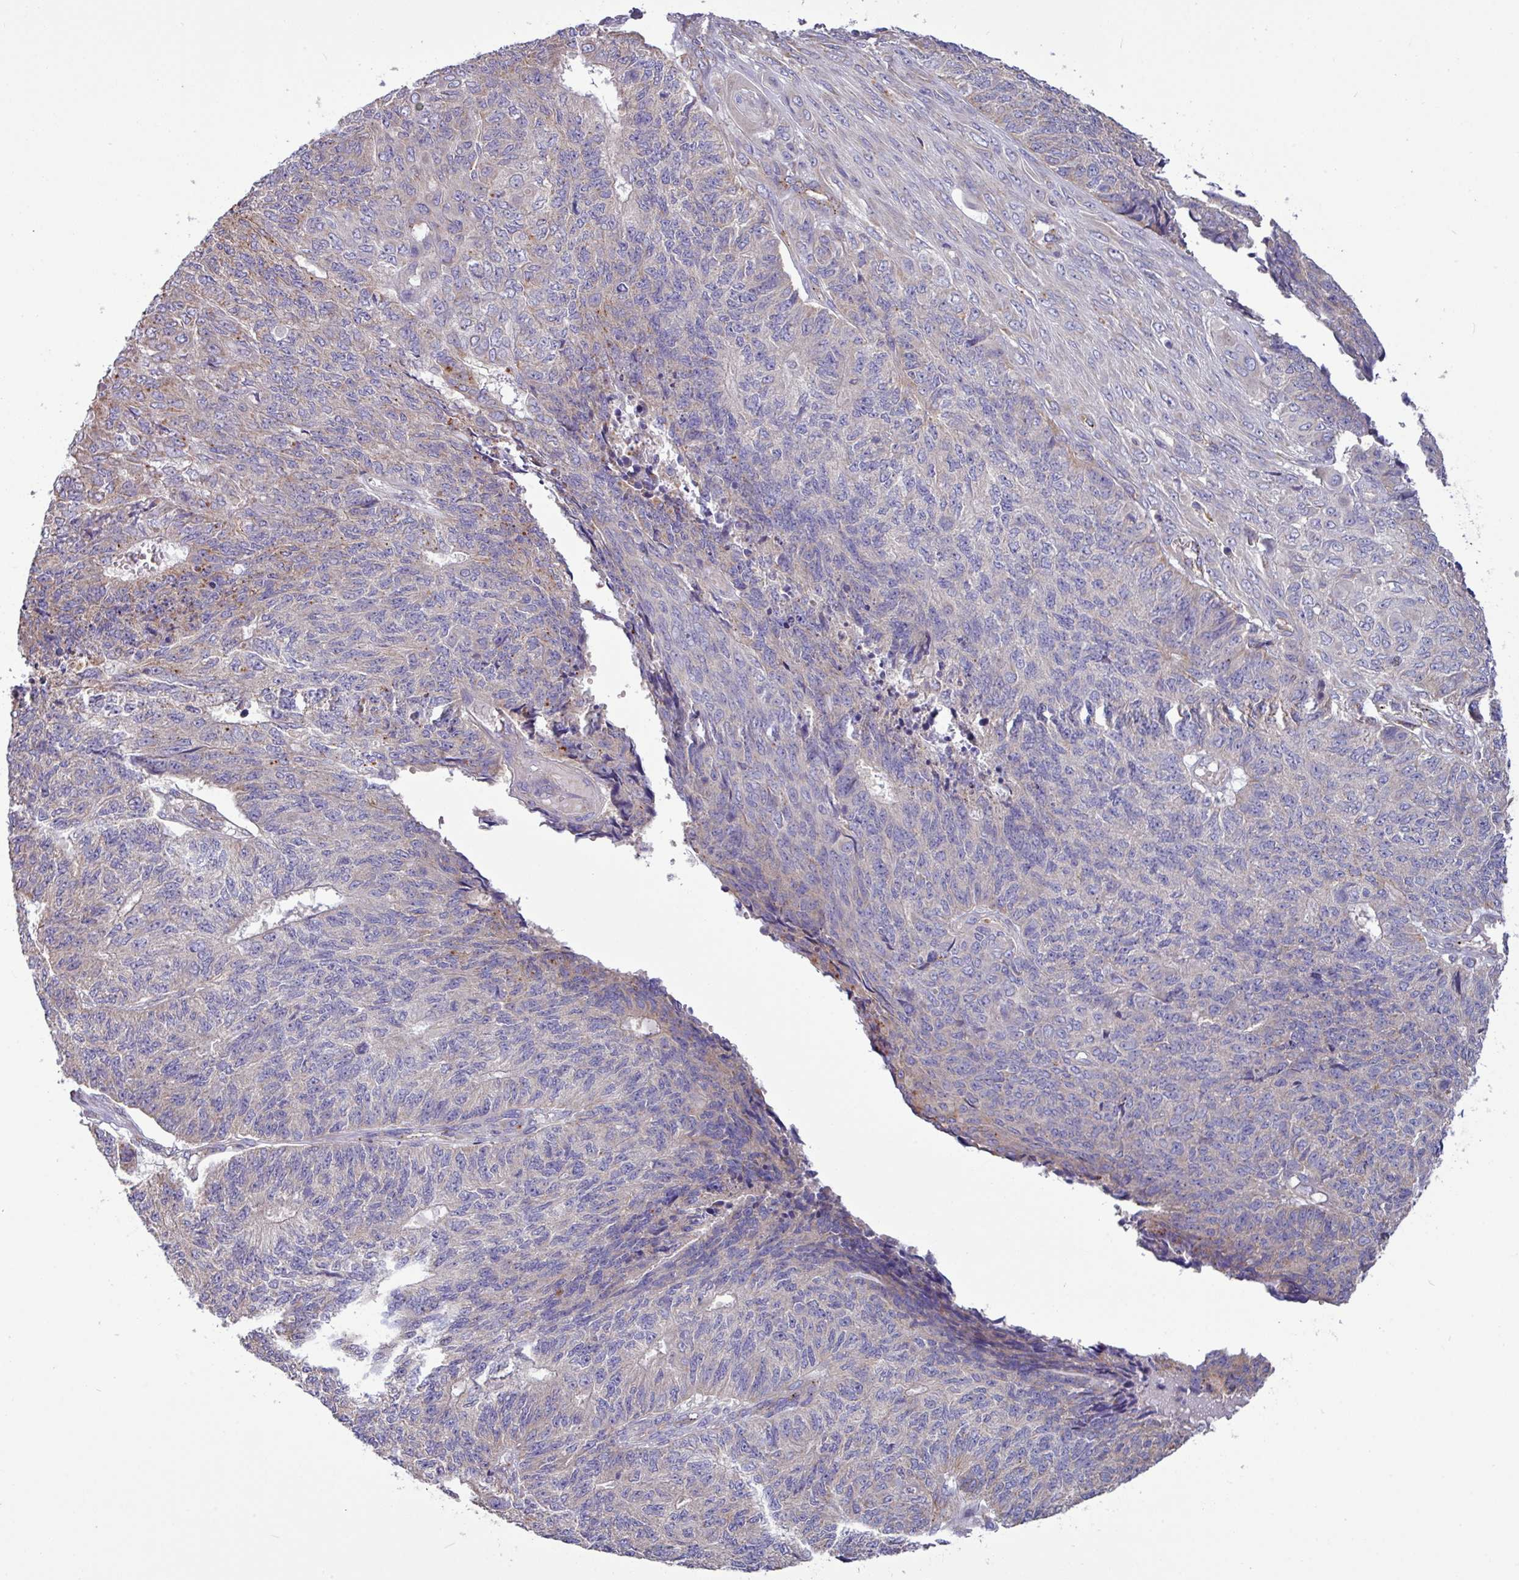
{"staining": {"intensity": "weak", "quantity": "<25%", "location": "cytoplasmic/membranous"}, "tissue": "endometrial cancer", "cell_type": "Tumor cells", "image_type": "cancer", "snomed": [{"axis": "morphology", "description": "Adenocarcinoma, NOS"}, {"axis": "topography", "description": "Endometrium"}], "caption": "This is an IHC photomicrograph of human adenocarcinoma (endometrial). There is no expression in tumor cells.", "gene": "PPM1J", "patient": {"sex": "female", "age": 32}}